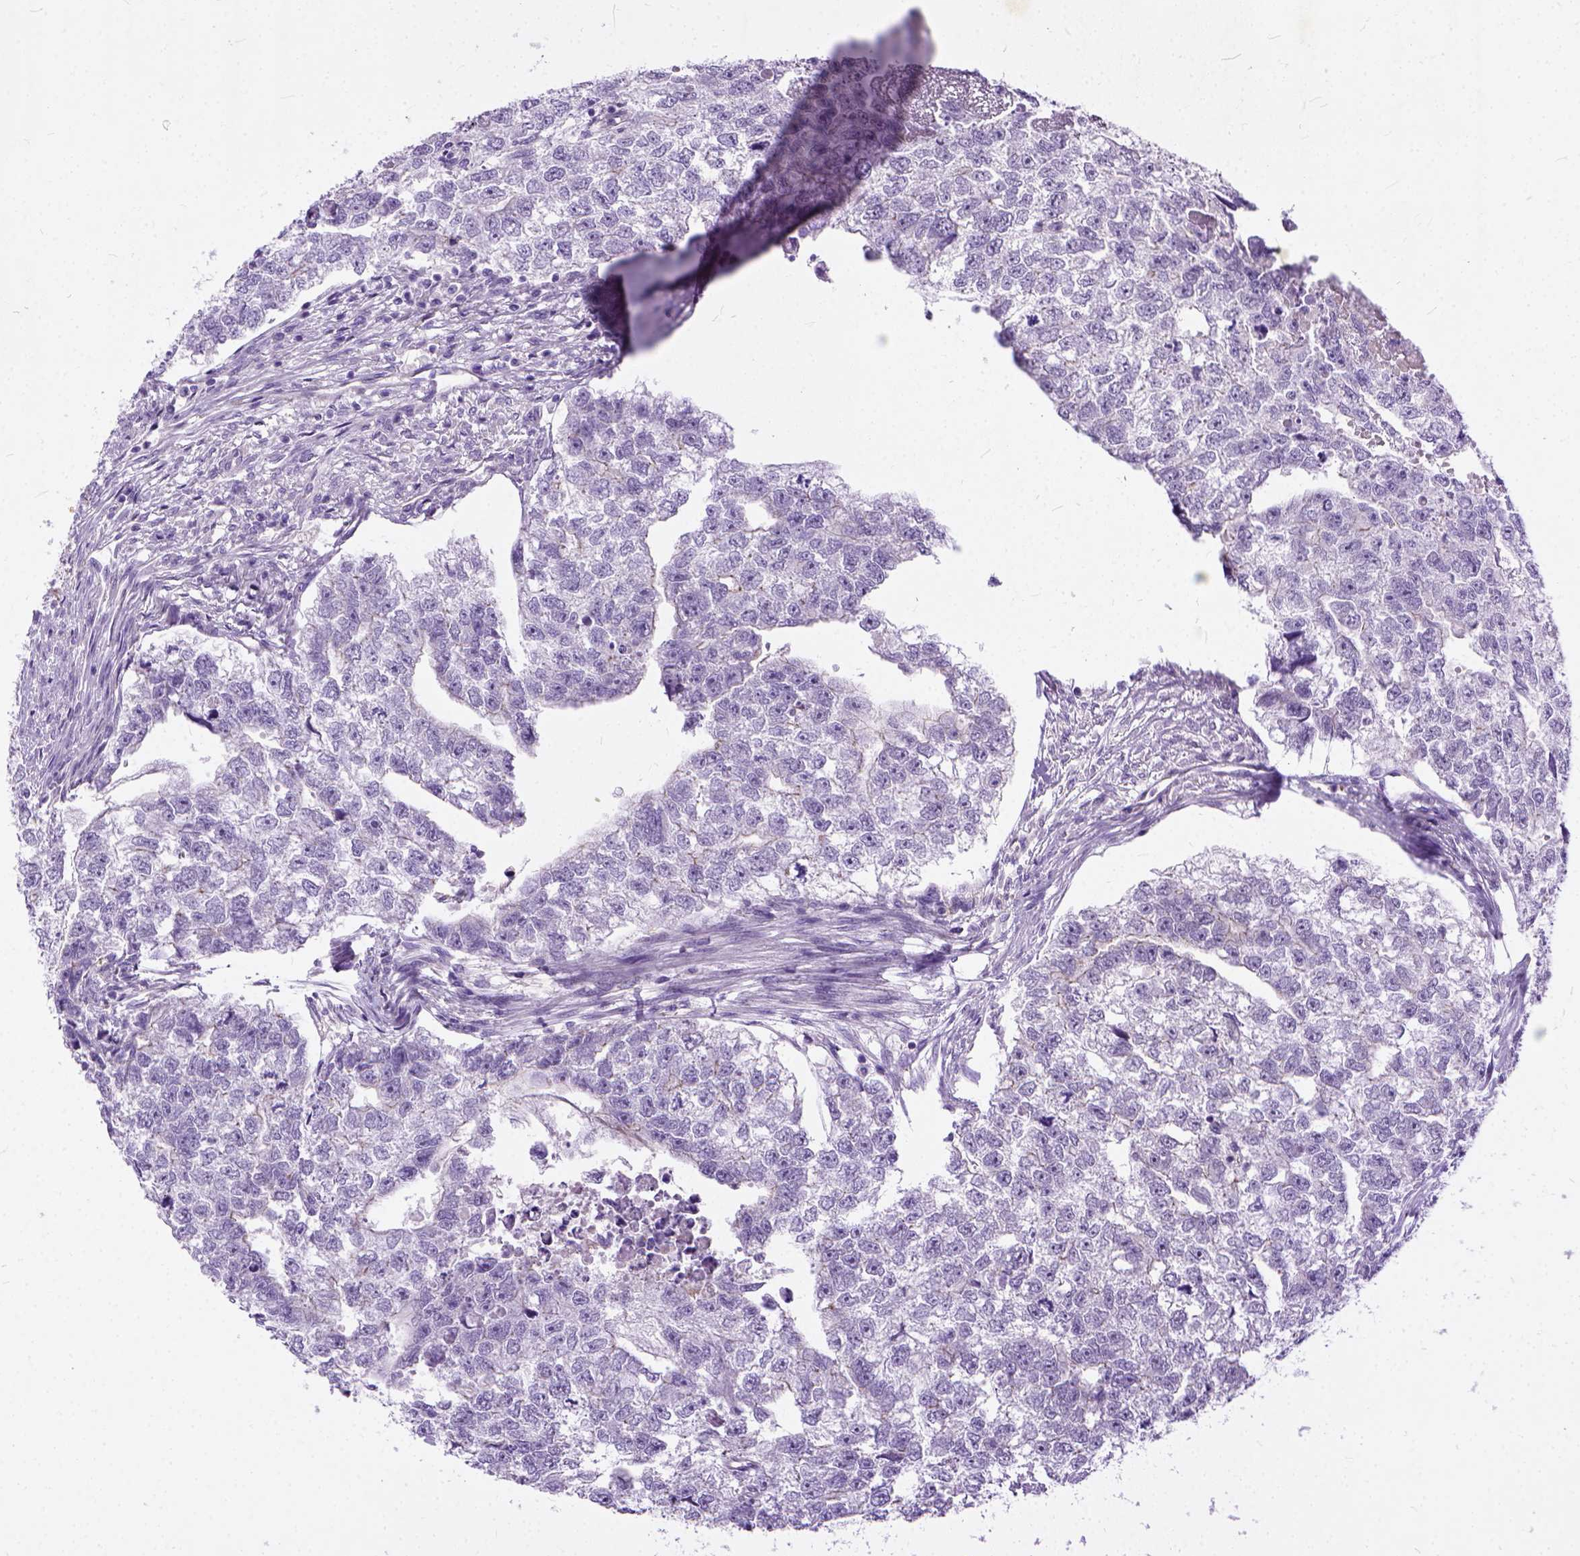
{"staining": {"intensity": "negative", "quantity": "none", "location": "none"}, "tissue": "testis cancer", "cell_type": "Tumor cells", "image_type": "cancer", "snomed": [{"axis": "morphology", "description": "Carcinoma, Embryonal, NOS"}, {"axis": "morphology", "description": "Teratoma, malignant, NOS"}, {"axis": "topography", "description": "Testis"}], "caption": "Tumor cells show no significant protein positivity in teratoma (malignant) (testis). The staining was performed using DAB (3,3'-diaminobenzidine) to visualize the protein expression in brown, while the nuclei were stained in blue with hematoxylin (Magnification: 20x).", "gene": "ADGRF1", "patient": {"sex": "male", "age": 44}}